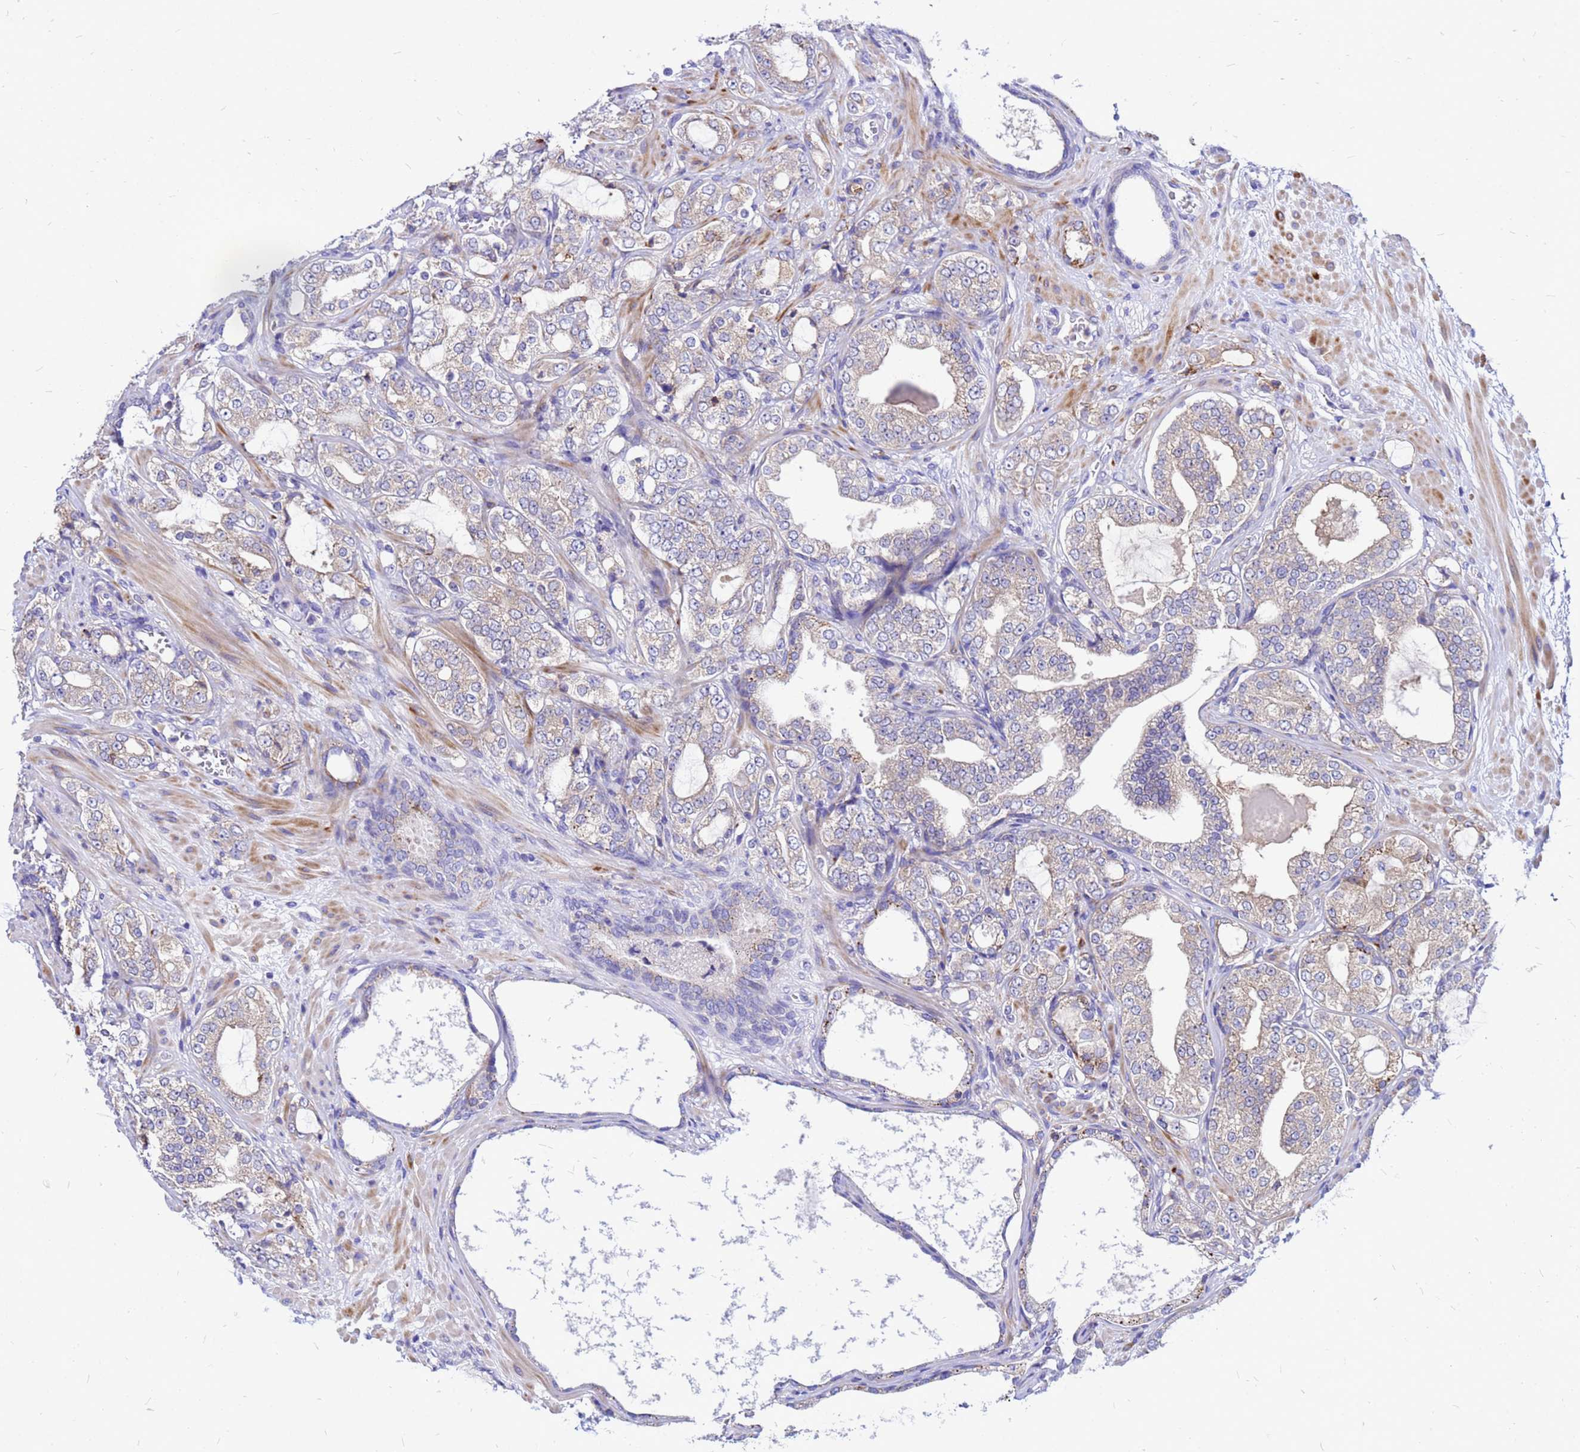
{"staining": {"intensity": "weak", "quantity": "<25%", "location": "cytoplasmic/membranous"}, "tissue": "prostate cancer", "cell_type": "Tumor cells", "image_type": "cancer", "snomed": [{"axis": "morphology", "description": "Adenocarcinoma, High grade"}, {"axis": "topography", "description": "Prostate"}], "caption": "Histopathology image shows no significant protein staining in tumor cells of prostate cancer.", "gene": "FHIP1A", "patient": {"sex": "male", "age": 64}}